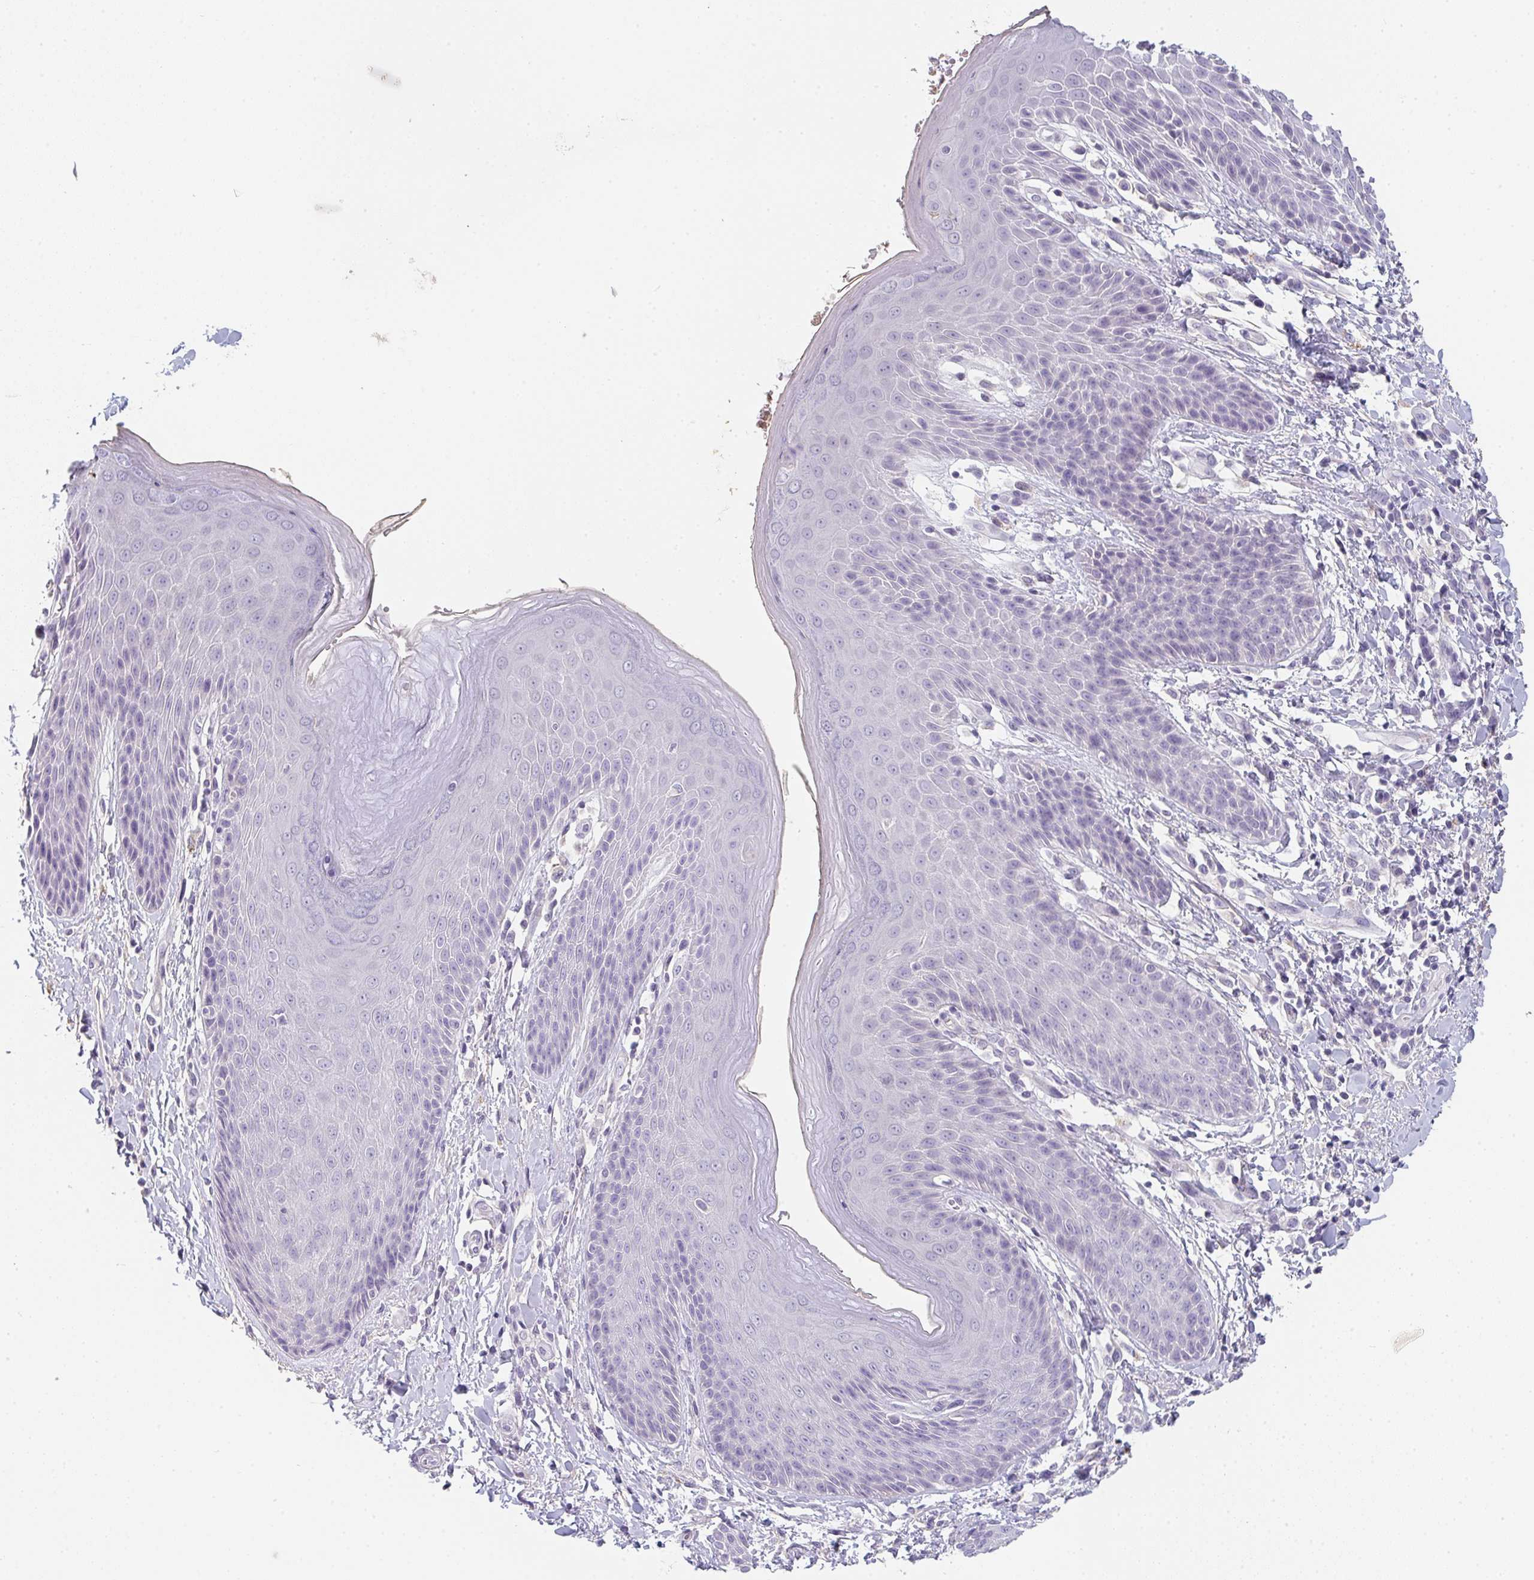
{"staining": {"intensity": "negative", "quantity": "none", "location": "none"}, "tissue": "skin", "cell_type": "Epidermal cells", "image_type": "normal", "snomed": [{"axis": "morphology", "description": "Normal tissue, NOS"}, {"axis": "topography", "description": "Anal"}, {"axis": "topography", "description": "Peripheral nerve tissue"}], "caption": "Immunohistochemistry of benign human skin displays no staining in epidermal cells.", "gene": "C1QTNF8", "patient": {"sex": "male", "age": 51}}